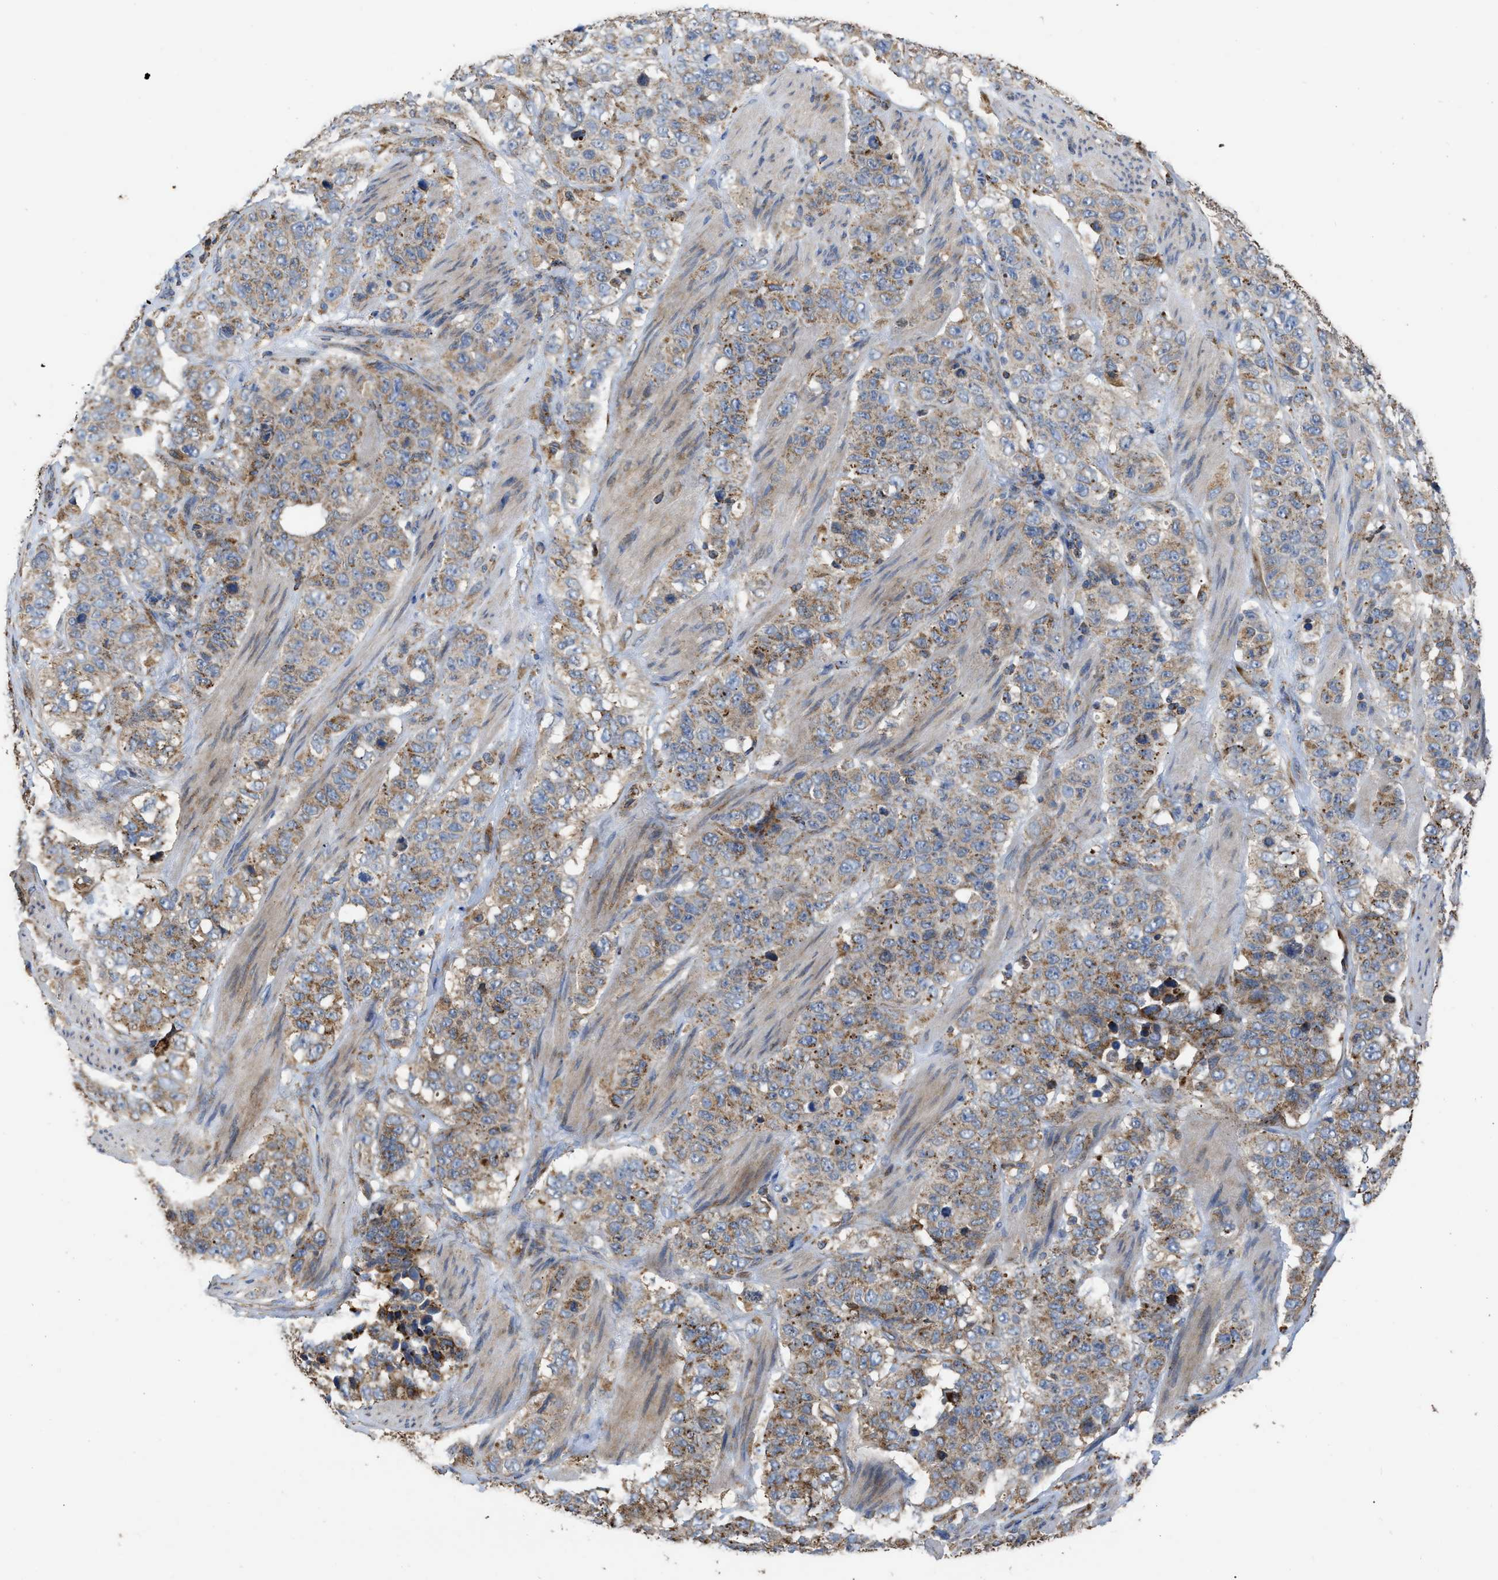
{"staining": {"intensity": "moderate", "quantity": ">75%", "location": "cytoplasmic/membranous"}, "tissue": "stomach cancer", "cell_type": "Tumor cells", "image_type": "cancer", "snomed": [{"axis": "morphology", "description": "Adenocarcinoma, NOS"}, {"axis": "topography", "description": "Stomach"}], "caption": "Adenocarcinoma (stomach) stained with immunohistochemistry exhibits moderate cytoplasmic/membranous expression in about >75% of tumor cells.", "gene": "AK2", "patient": {"sex": "male", "age": 48}}